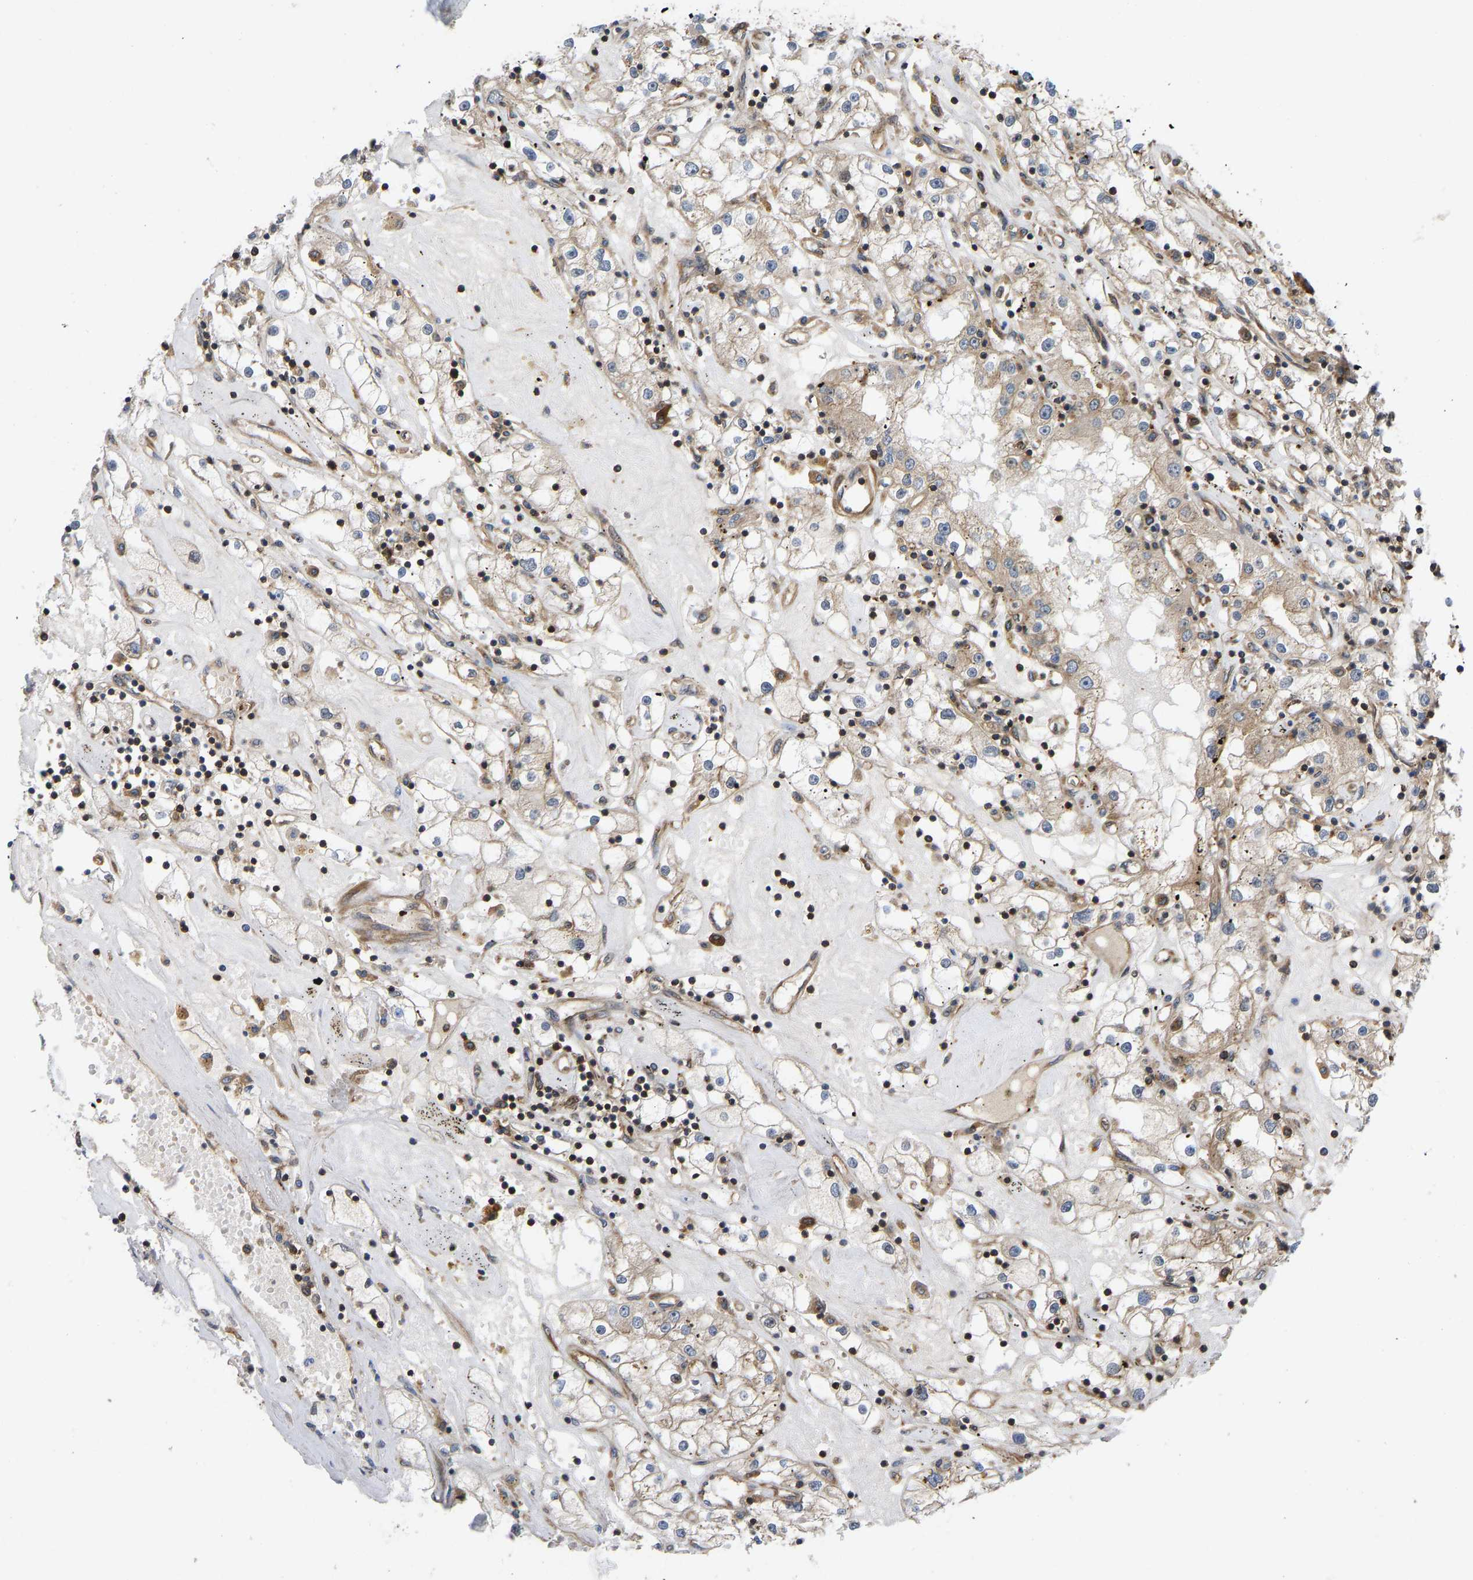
{"staining": {"intensity": "weak", "quantity": ">75%", "location": "cytoplasmic/membranous"}, "tissue": "renal cancer", "cell_type": "Tumor cells", "image_type": "cancer", "snomed": [{"axis": "morphology", "description": "Adenocarcinoma, NOS"}, {"axis": "topography", "description": "Kidney"}], "caption": "Renal adenocarcinoma stained with a brown dye shows weak cytoplasmic/membranous positive positivity in approximately >75% of tumor cells.", "gene": "RASGRF2", "patient": {"sex": "male", "age": 56}}